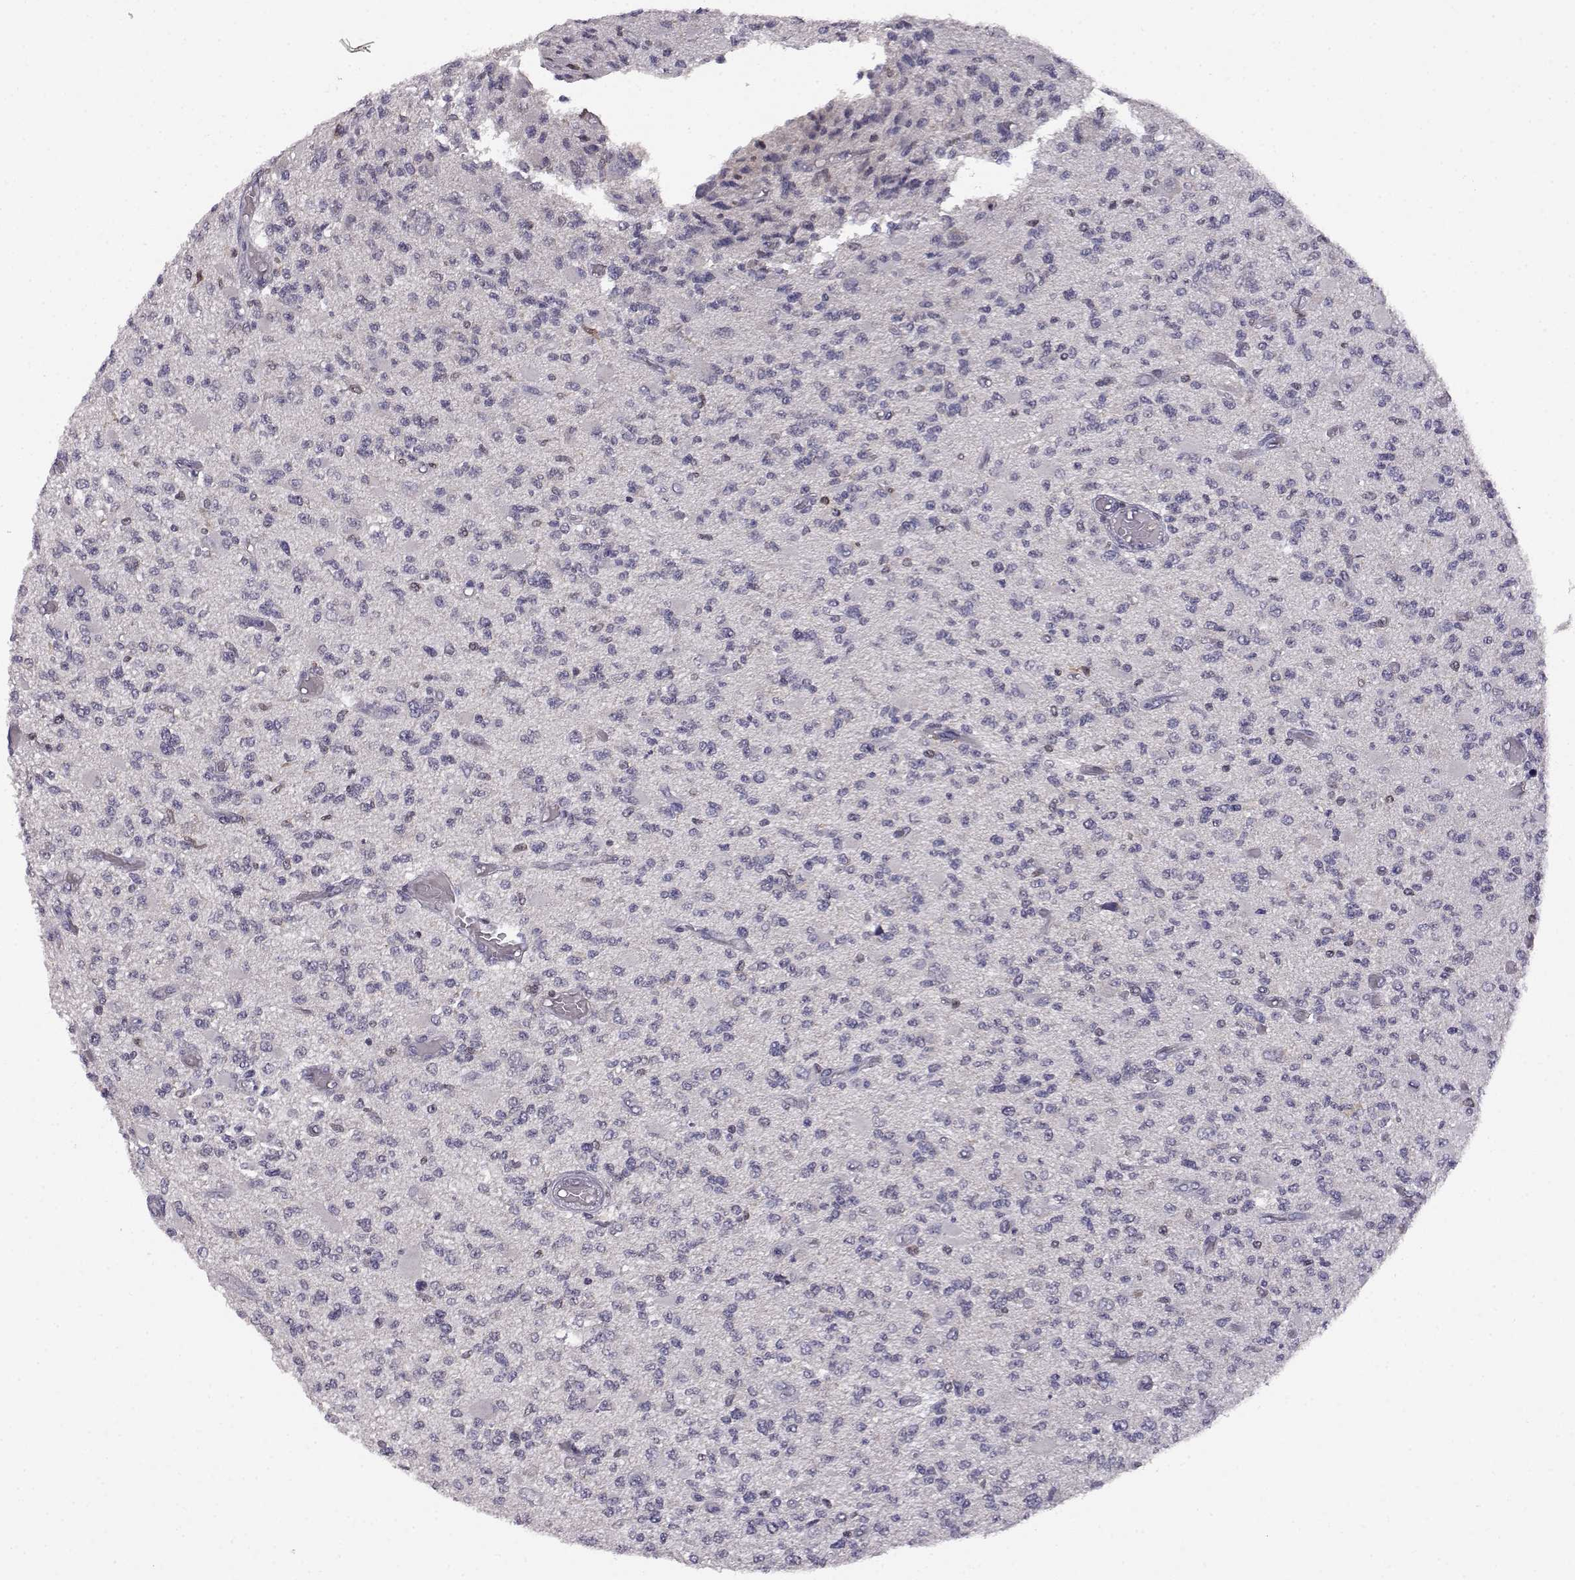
{"staining": {"intensity": "negative", "quantity": "none", "location": "none"}, "tissue": "glioma", "cell_type": "Tumor cells", "image_type": "cancer", "snomed": [{"axis": "morphology", "description": "Glioma, malignant, High grade"}, {"axis": "topography", "description": "Brain"}], "caption": "High power microscopy micrograph of an immunohistochemistry (IHC) image of glioma, revealing no significant expression in tumor cells.", "gene": "AKR1B1", "patient": {"sex": "female", "age": 63}}